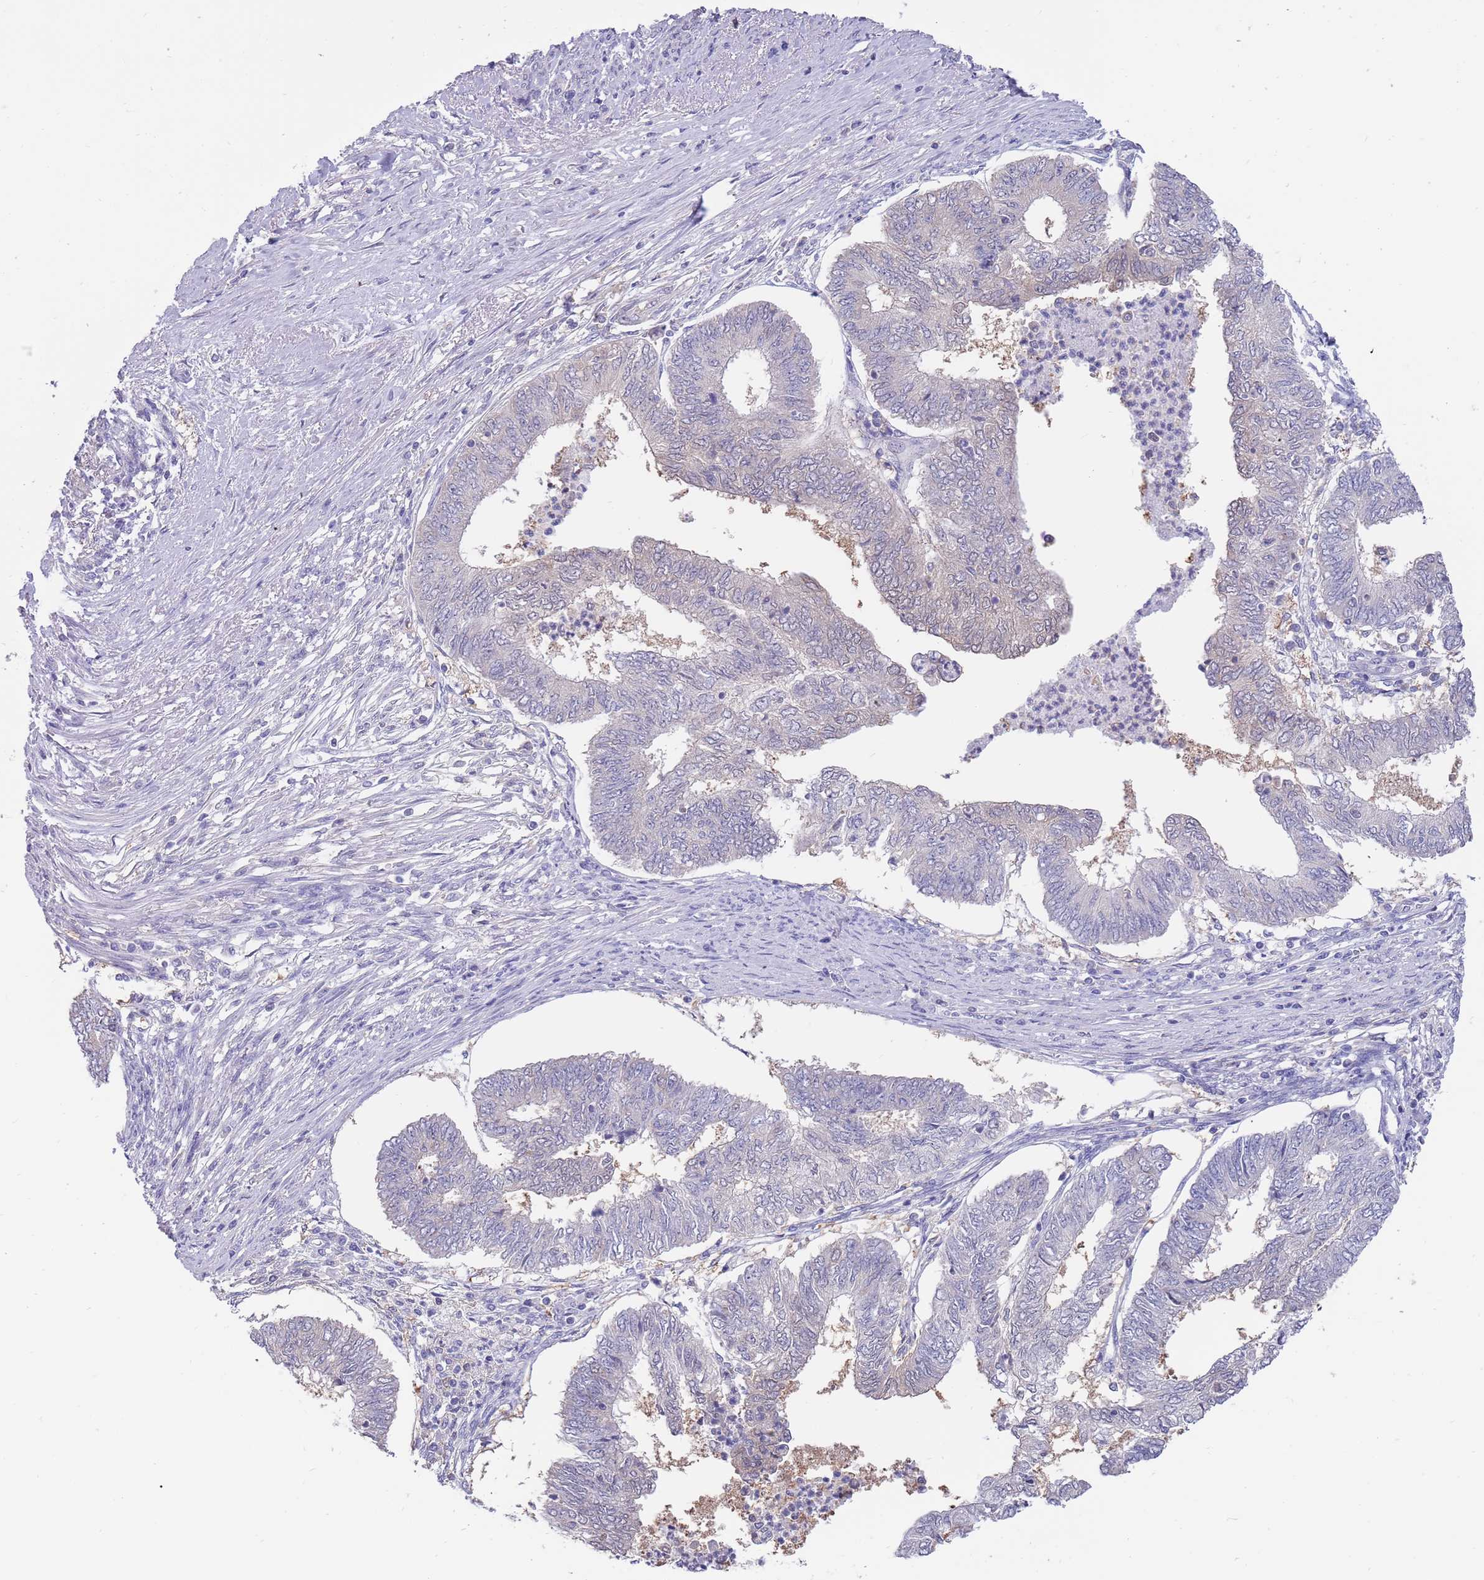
{"staining": {"intensity": "weak", "quantity": "<25%", "location": "cytoplasmic/membranous"}, "tissue": "endometrial cancer", "cell_type": "Tumor cells", "image_type": "cancer", "snomed": [{"axis": "morphology", "description": "Adenocarcinoma, NOS"}, {"axis": "topography", "description": "Endometrium"}], "caption": "Immunohistochemistry histopathology image of neoplastic tissue: human adenocarcinoma (endometrial) stained with DAB shows no significant protein positivity in tumor cells. (DAB (3,3'-diaminobenzidine) immunohistochemistry, high magnification).", "gene": "AP5S1", "patient": {"sex": "female", "age": 68}}